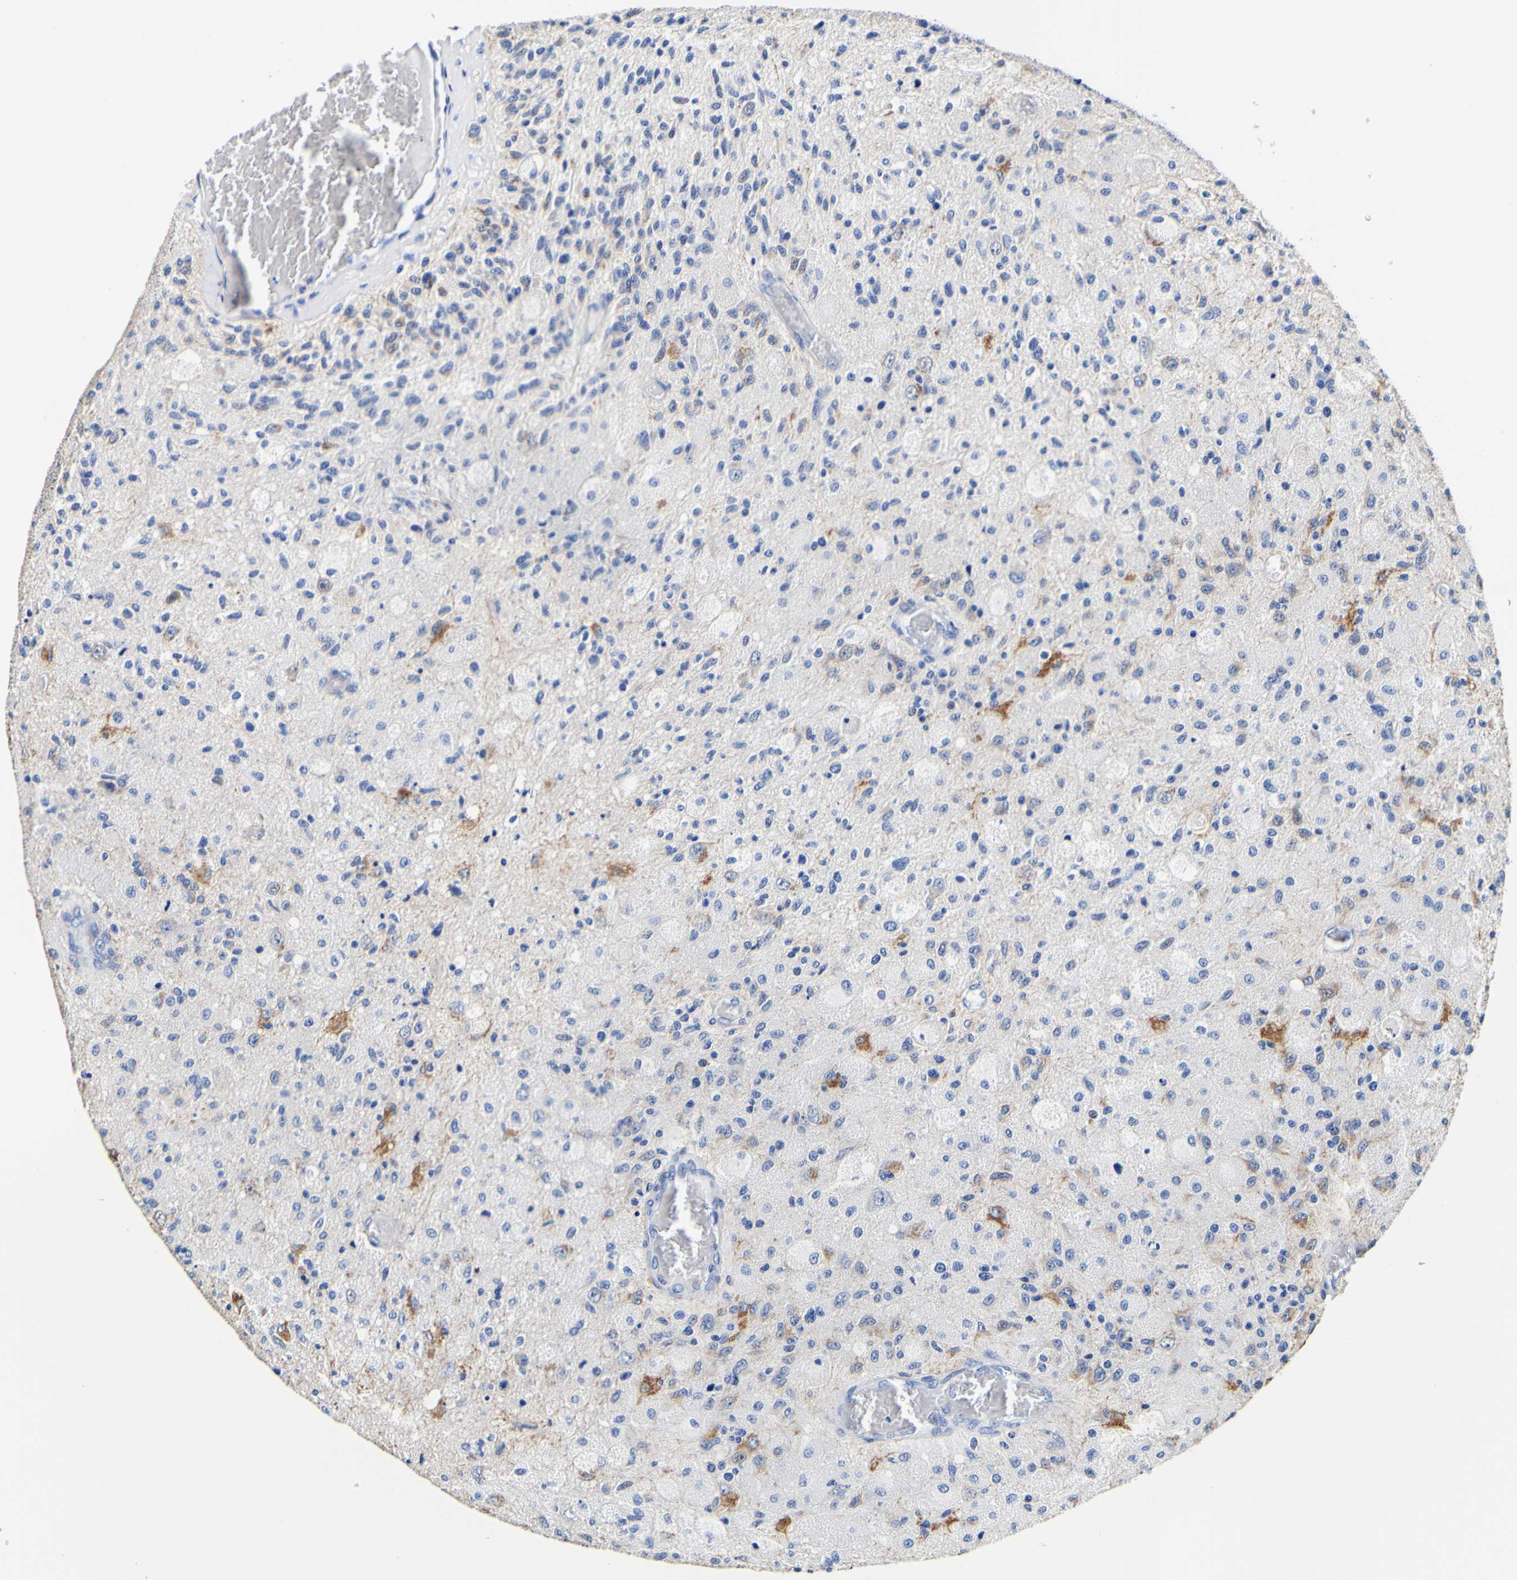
{"staining": {"intensity": "moderate", "quantity": "<25%", "location": "cytoplasmic/membranous"}, "tissue": "glioma", "cell_type": "Tumor cells", "image_type": "cancer", "snomed": [{"axis": "morphology", "description": "Normal tissue, NOS"}, {"axis": "morphology", "description": "Glioma, malignant, High grade"}, {"axis": "topography", "description": "Cerebral cortex"}], "caption": "Protein expression analysis of high-grade glioma (malignant) displays moderate cytoplasmic/membranous positivity in about <25% of tumor cells. (Stains: DAB (3,3'-diaminobenzidine) in brown, nuclei in blue, Microscopy: brightfield microscopy at high magnification).", "gene": "CAMK4", "patient": {"sex": "male", "age": 77}}